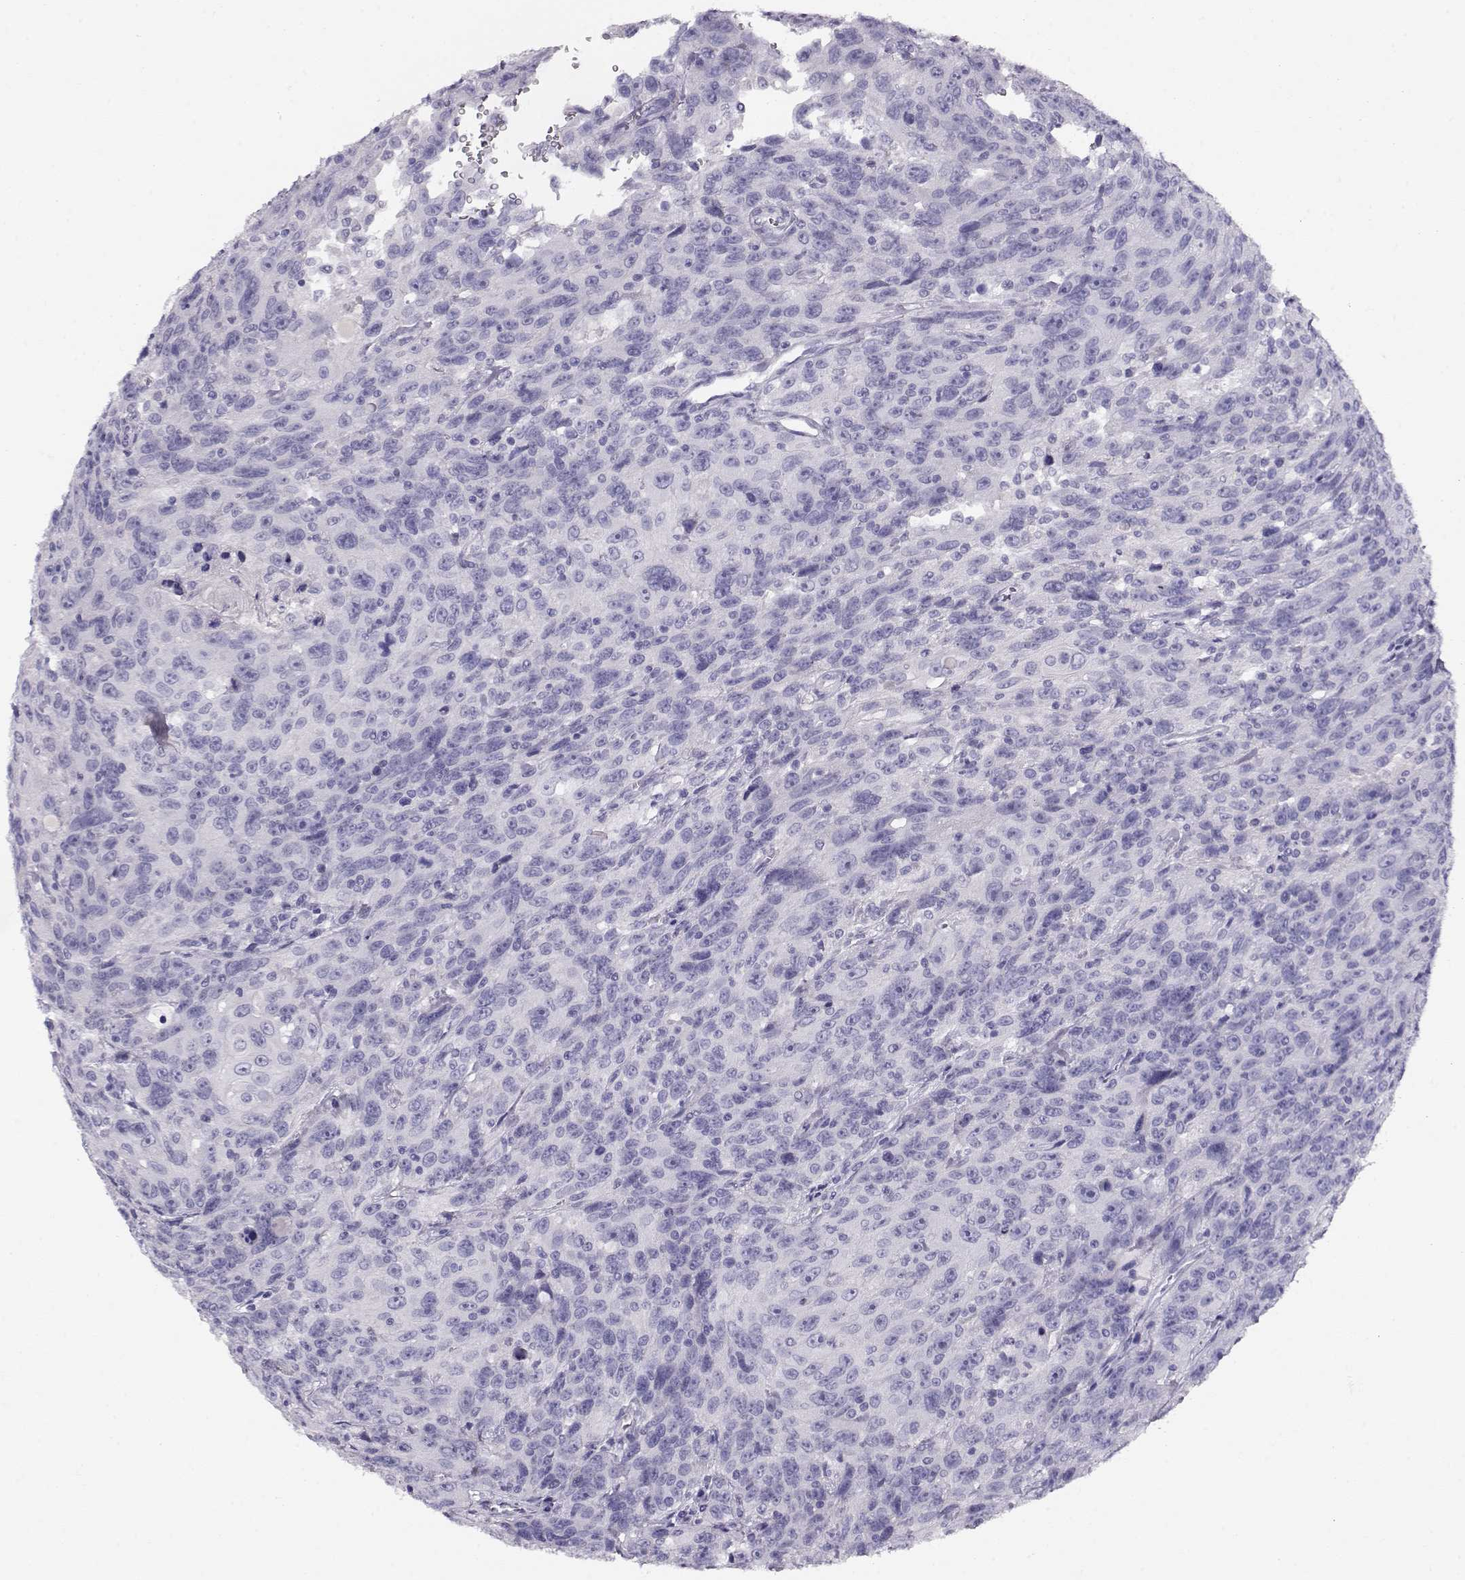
{"staining": {"intensity": "negative", "quantity": "none", "location": "none"}, "tissue": "urothelial cancer", "cell_type": "Tumor cells", "image_type": "cancer", "snomed": [{"axis": "morphology", "description": "Urothelial carcinoma, NOS"}, {"axis": "morphology", "description": "Urothelial carcinoma, High grade"}, {"axis": "topography", "description": "Urinary bladder"}], "caption": "This micrograph is of high-grade urothelial carcinoma stained with IHC to label a protein in brown with the nuclei are counter-stained blue. There is no expression in tumor cells.", "gene": "ACTN2", "patient": {"sex": "female", "age": 73}}